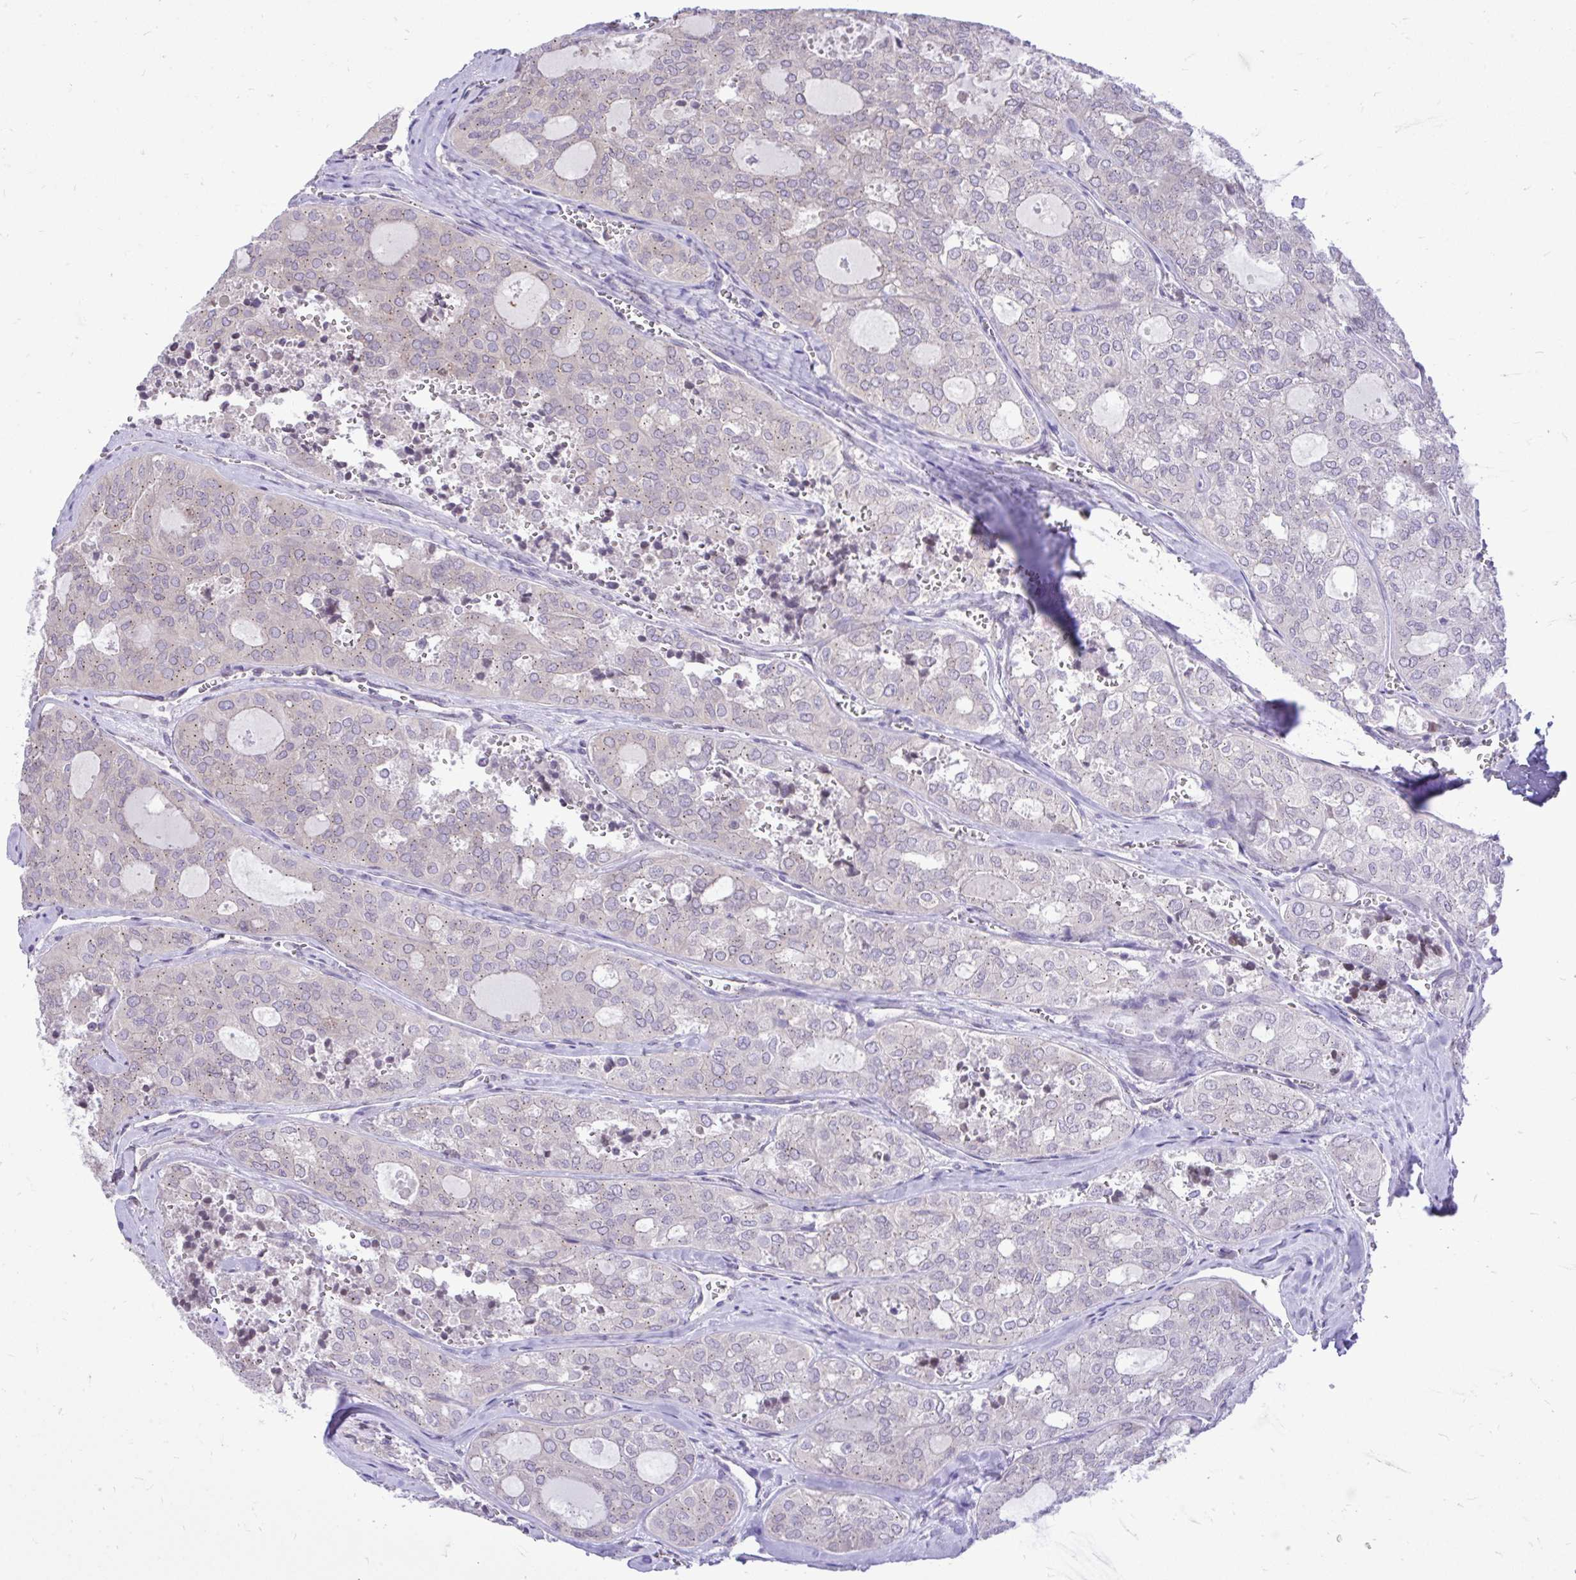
{"staining": {"intensity": "weak", "quantity": "25%-75%", "location": "cytoplasmic/membranous"}, "tissue": "thyroid cancer", "cell_type": "Tumor cells", "image_type": "cancer", "snomed": [{"axis": "morphology", "description": "Follicular adenoma carcinoma, NOS"}, {"axis": "topography", "description": "Thyroid gland"}], "caption": "Protein expression analysis of human thyroid follicular adenoma carcinoma reveals weak cytoplasmic/membranous staining in approximately 25%-75% of tumor cells.", "gene": "CEACAM18", "patient": {"sex": "male", "age": 75}}